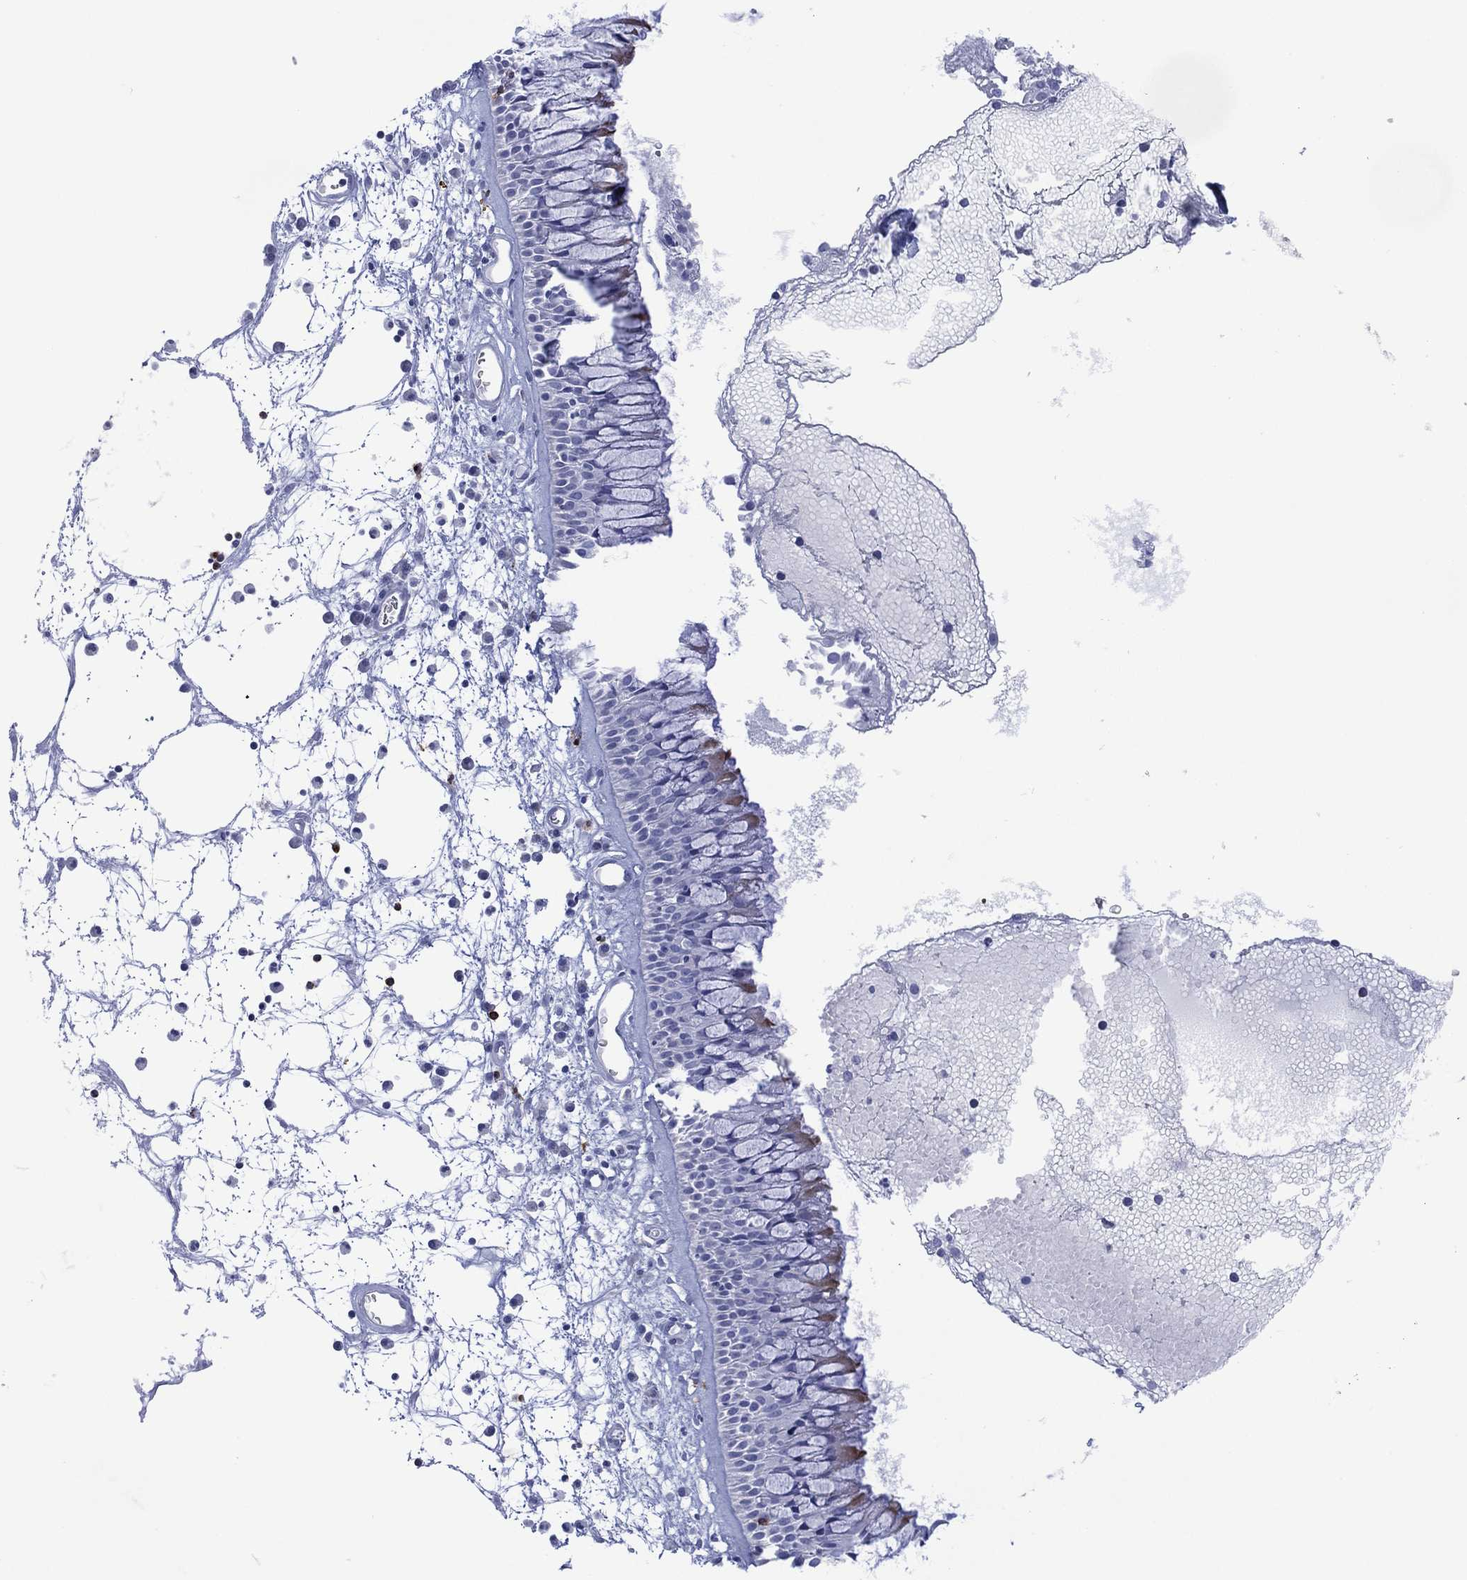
{"staining": {"intensity": "moderate", "quantity": "<25%", "location": "cytoplasmic/membranous"}, "tissue": "nasopharynx", "cell_type": "Respiratory epithelial cells", "image_type": "normal", "snomed": [{"axis": "morphology", "description": "Normal tissue, NOS"}, {"axis": "topography", "description": "Nasopharynx"}], "caption": "Protein staining of unremarkable nasopharynx shows moderate cytoplasmic/membranous positivity in about <25% of respiratory epithelial cells.", "gene": "DPP4", "patient": {"sex": "male", "age": 69}}